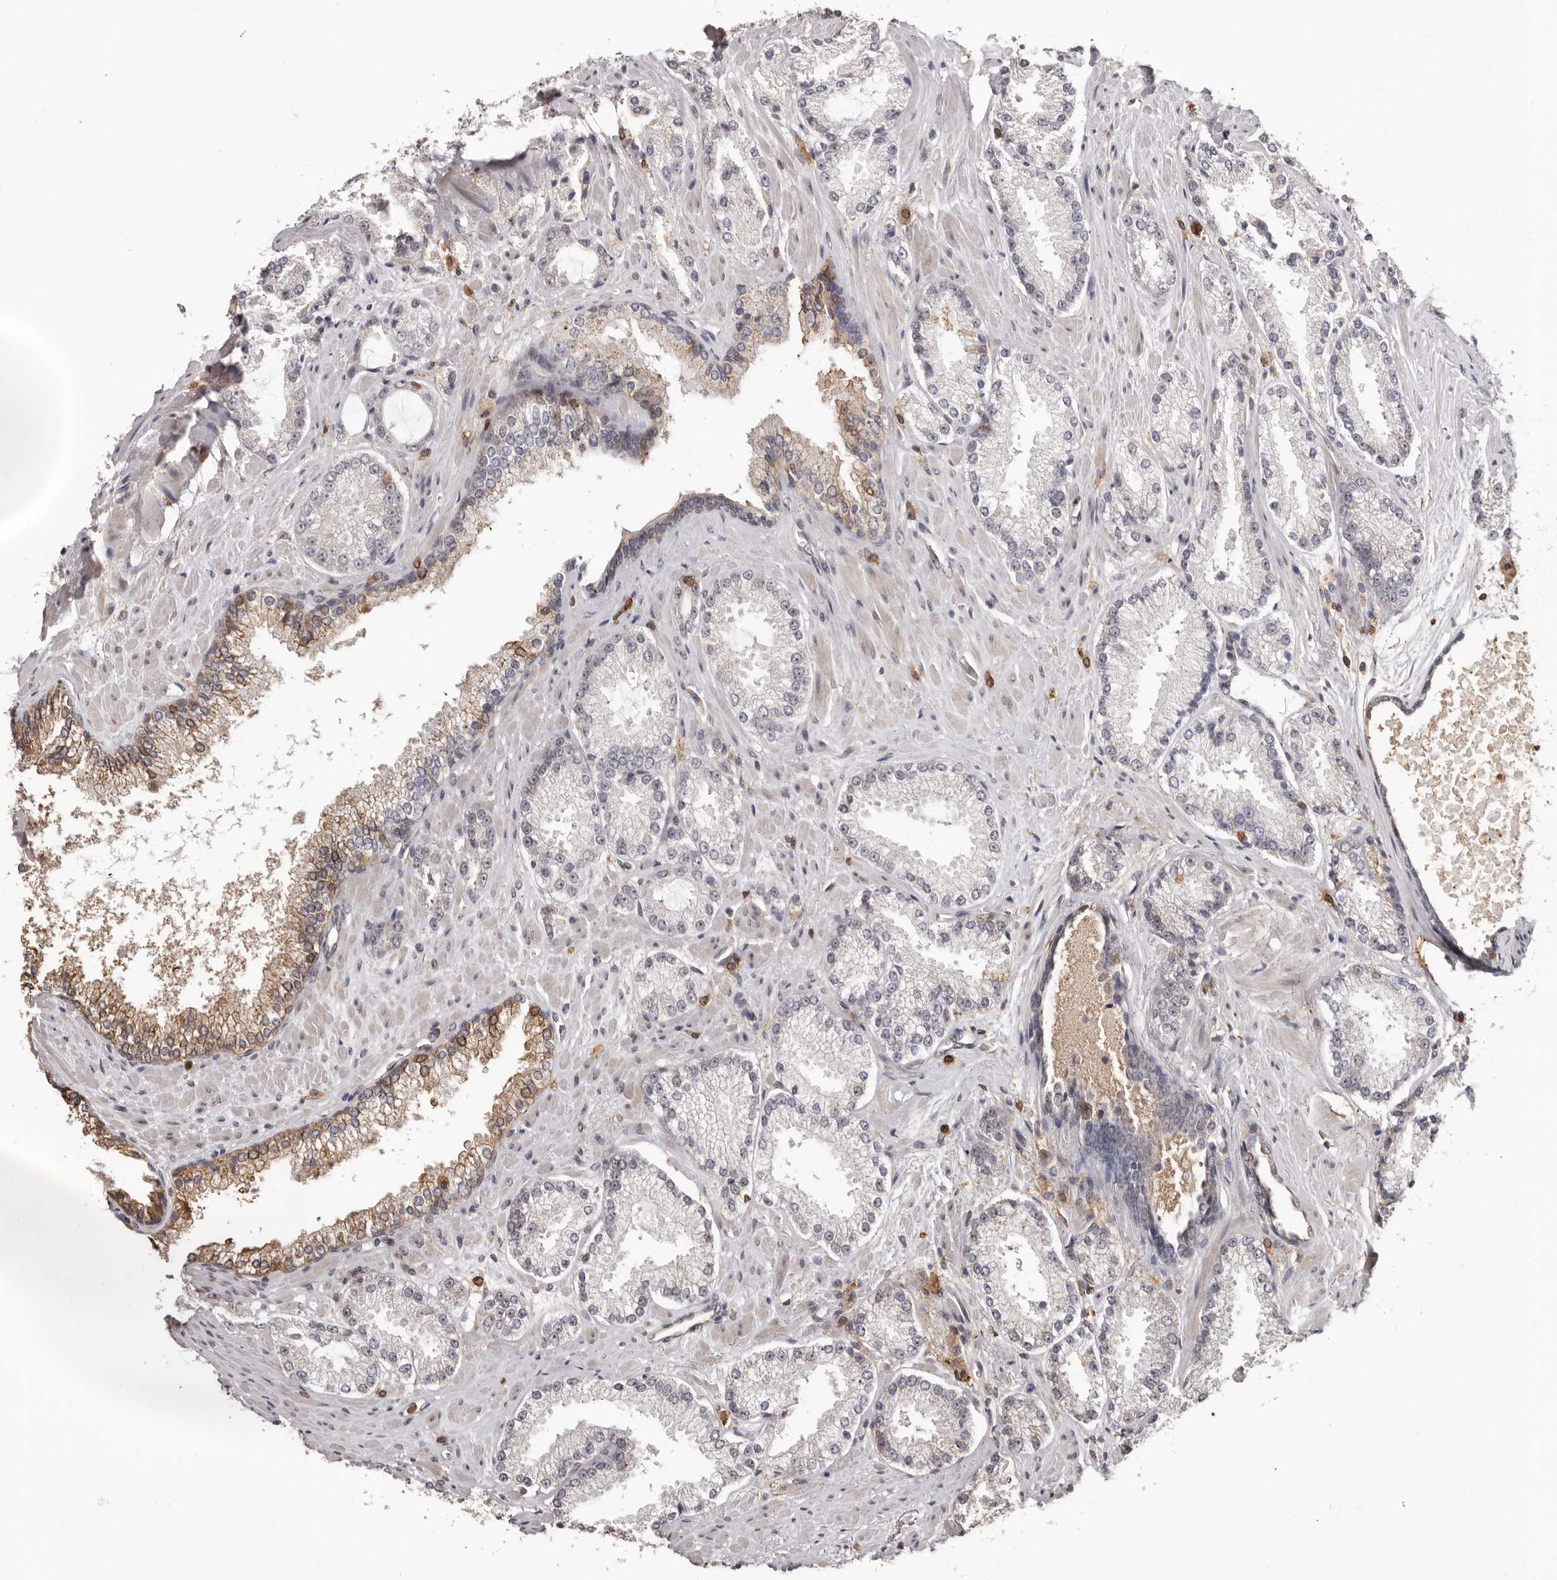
{"staining": {"intensity": "negative", "quantity": "none", "location": "none"}, "tissue": "prostate cancer", "cell_type": "Tumor cells", "image_type": "cancer", "snomed": [{"axis": "morphology", "description": "Adenocarcinoma, High grade"}, {"axis": "topography", "description": "Prostate"}], "caption": "An IHC micrograph of prostate high-grade adenocarcinoma is shown. There is no staining in tumor cells of prostate high-grade adenocarcinoma.", "gene": "PRR12", "patient": {"sex": "male", "age": 73}}